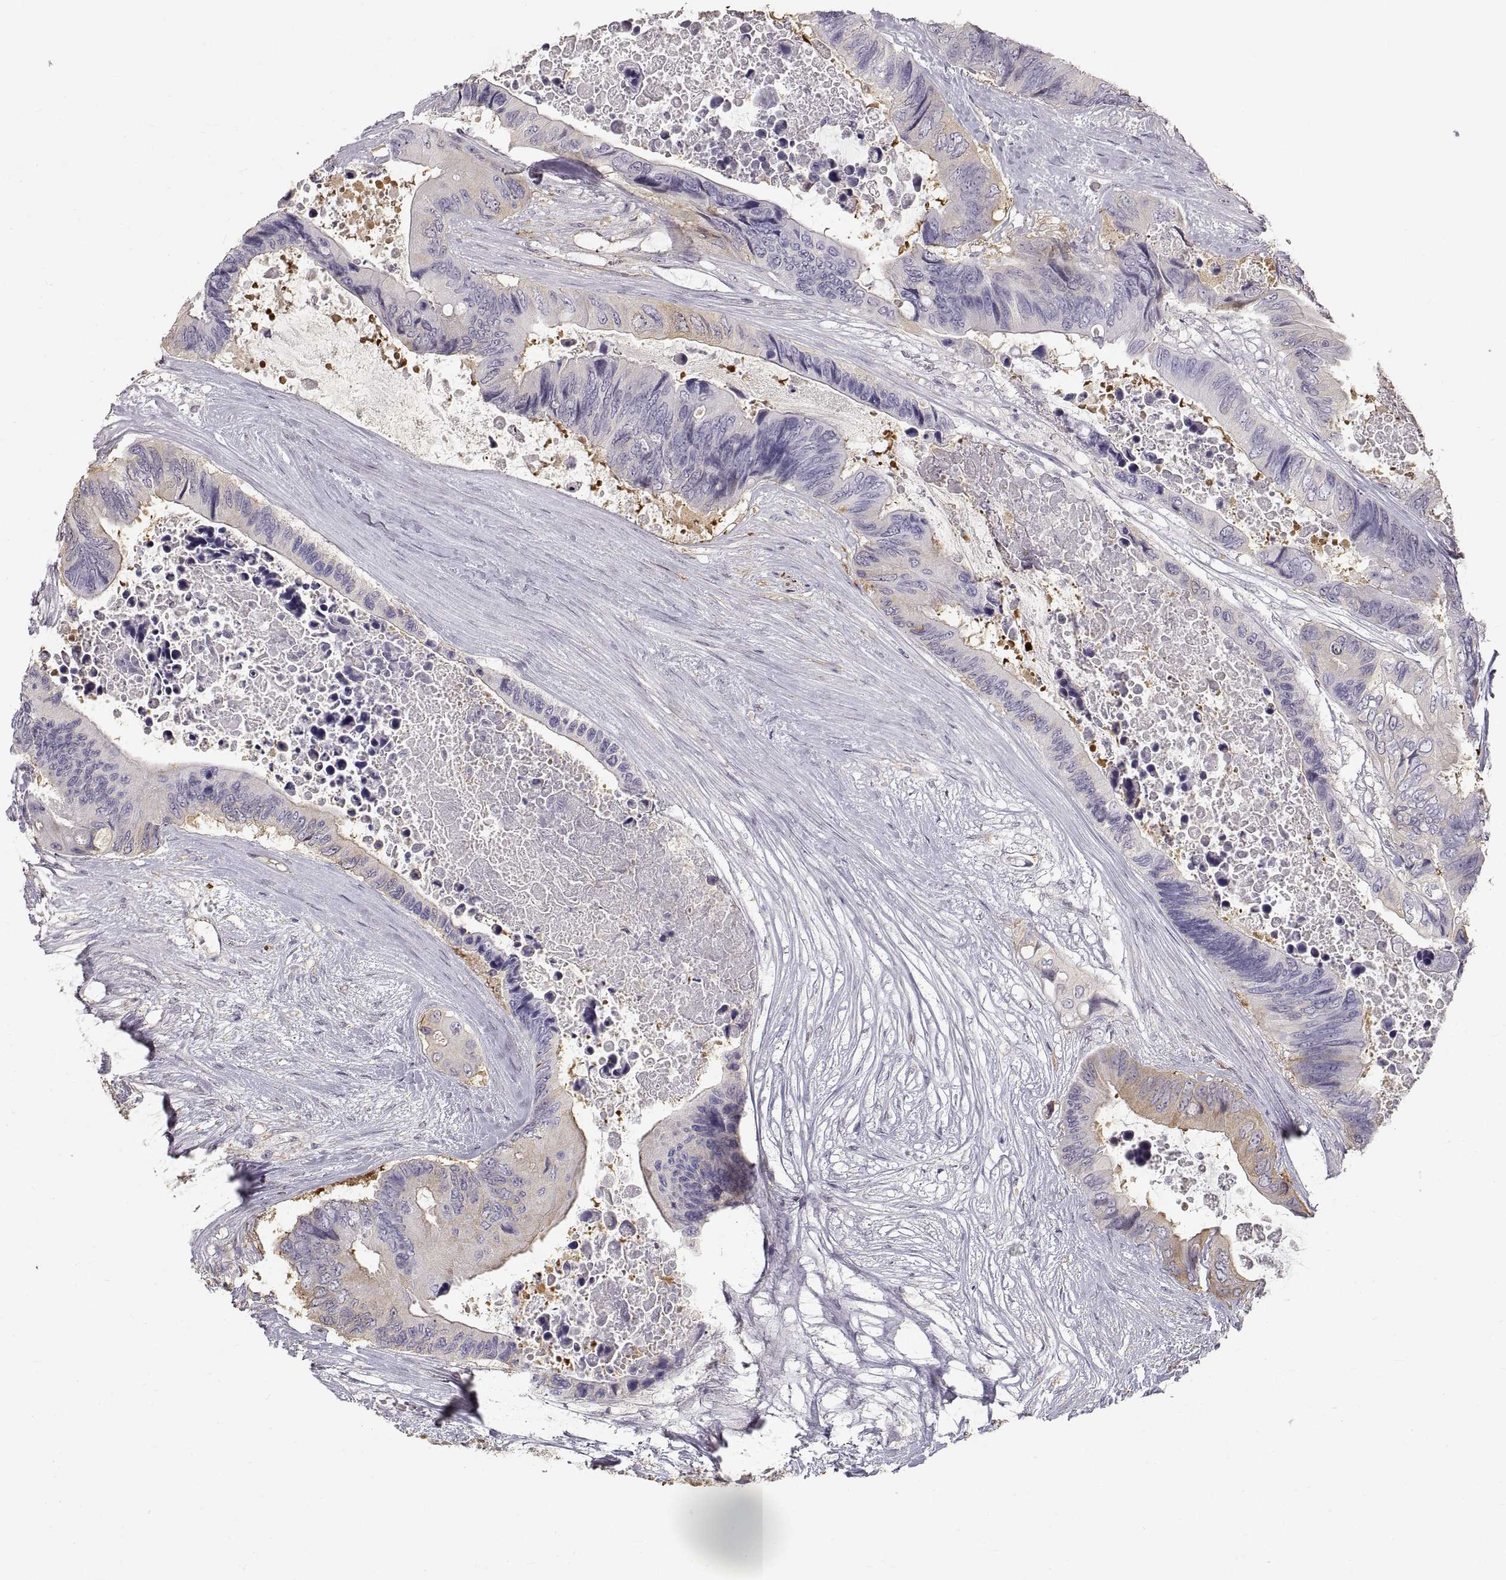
{"staining": {"intensity": "weak", "quantity": "25%-75%", "location": "cytoplasmic/membranous"}, "tissue": "colorectal cancer", "cell_type": "Tumor cells", "image_type": "cancer", "snomed": [{"axis": "morphology", "description": "Adenocarcinoma, NOS"}, {"axis": "topography", "description": "Rectum"}], "caption": "Protein expression analysis of human colorectal cancer reveals weak cytoplasmic/membranous staining in approximately 25%-75% of tumor cells.", "gene": "HSP90AB1", "patient": {"sex": "male", "age": 63}}